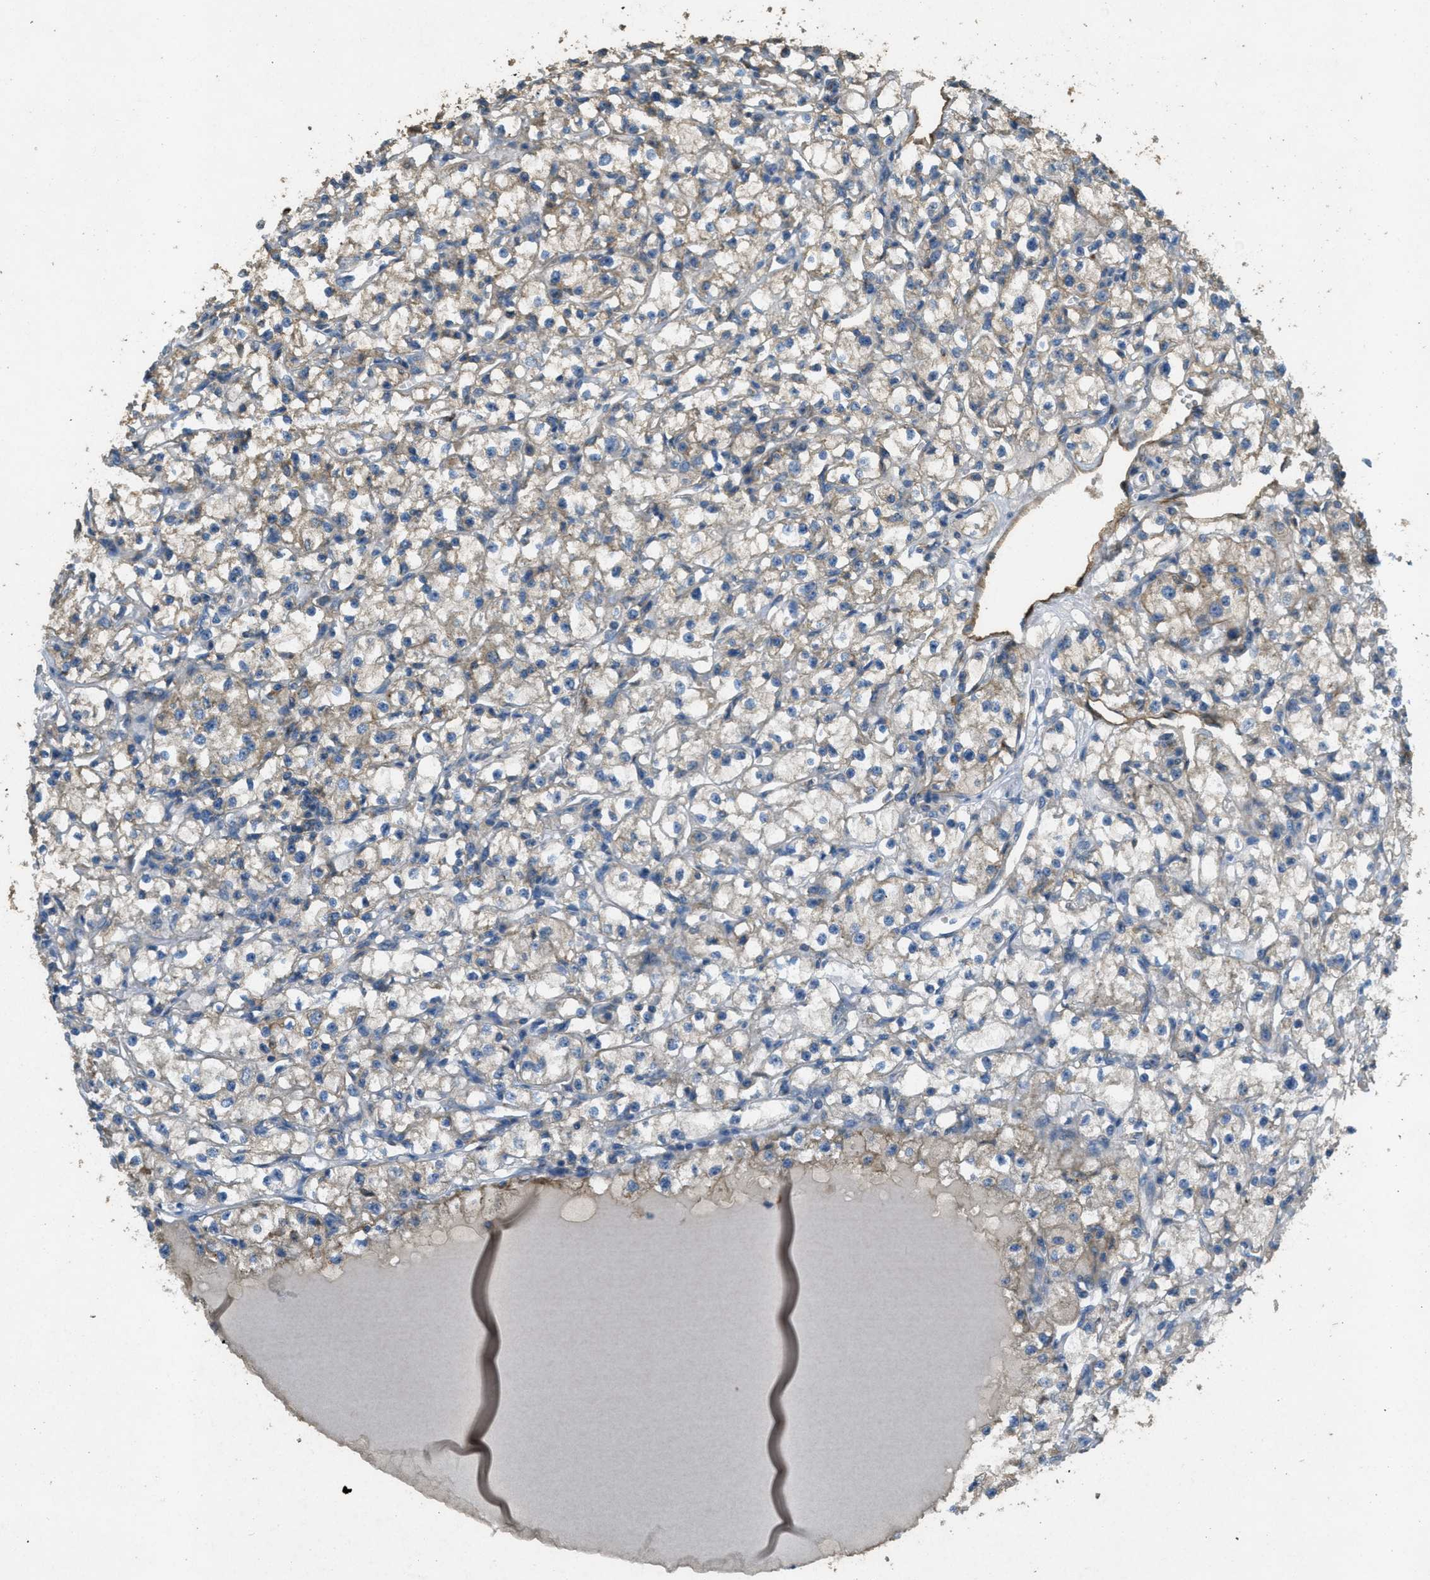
{"staining": {"intensity": "negative", "quantity": "none", "location": "none"}, "tissue": "renal cancer", "cell_type": "Tumor cells", "image_type": "cancer", "snomed": [{"axis": "morphology", "description": "Adenocarcinoma, NOS"}, {"axis": "topography", "description": "Kidney"}], "caption": "The image shows no significant positivity in tumor cells of renal cancer (adenocarcinoma).", "gene": "OSMR", "patient": {"sex": "male", "age": 56}}